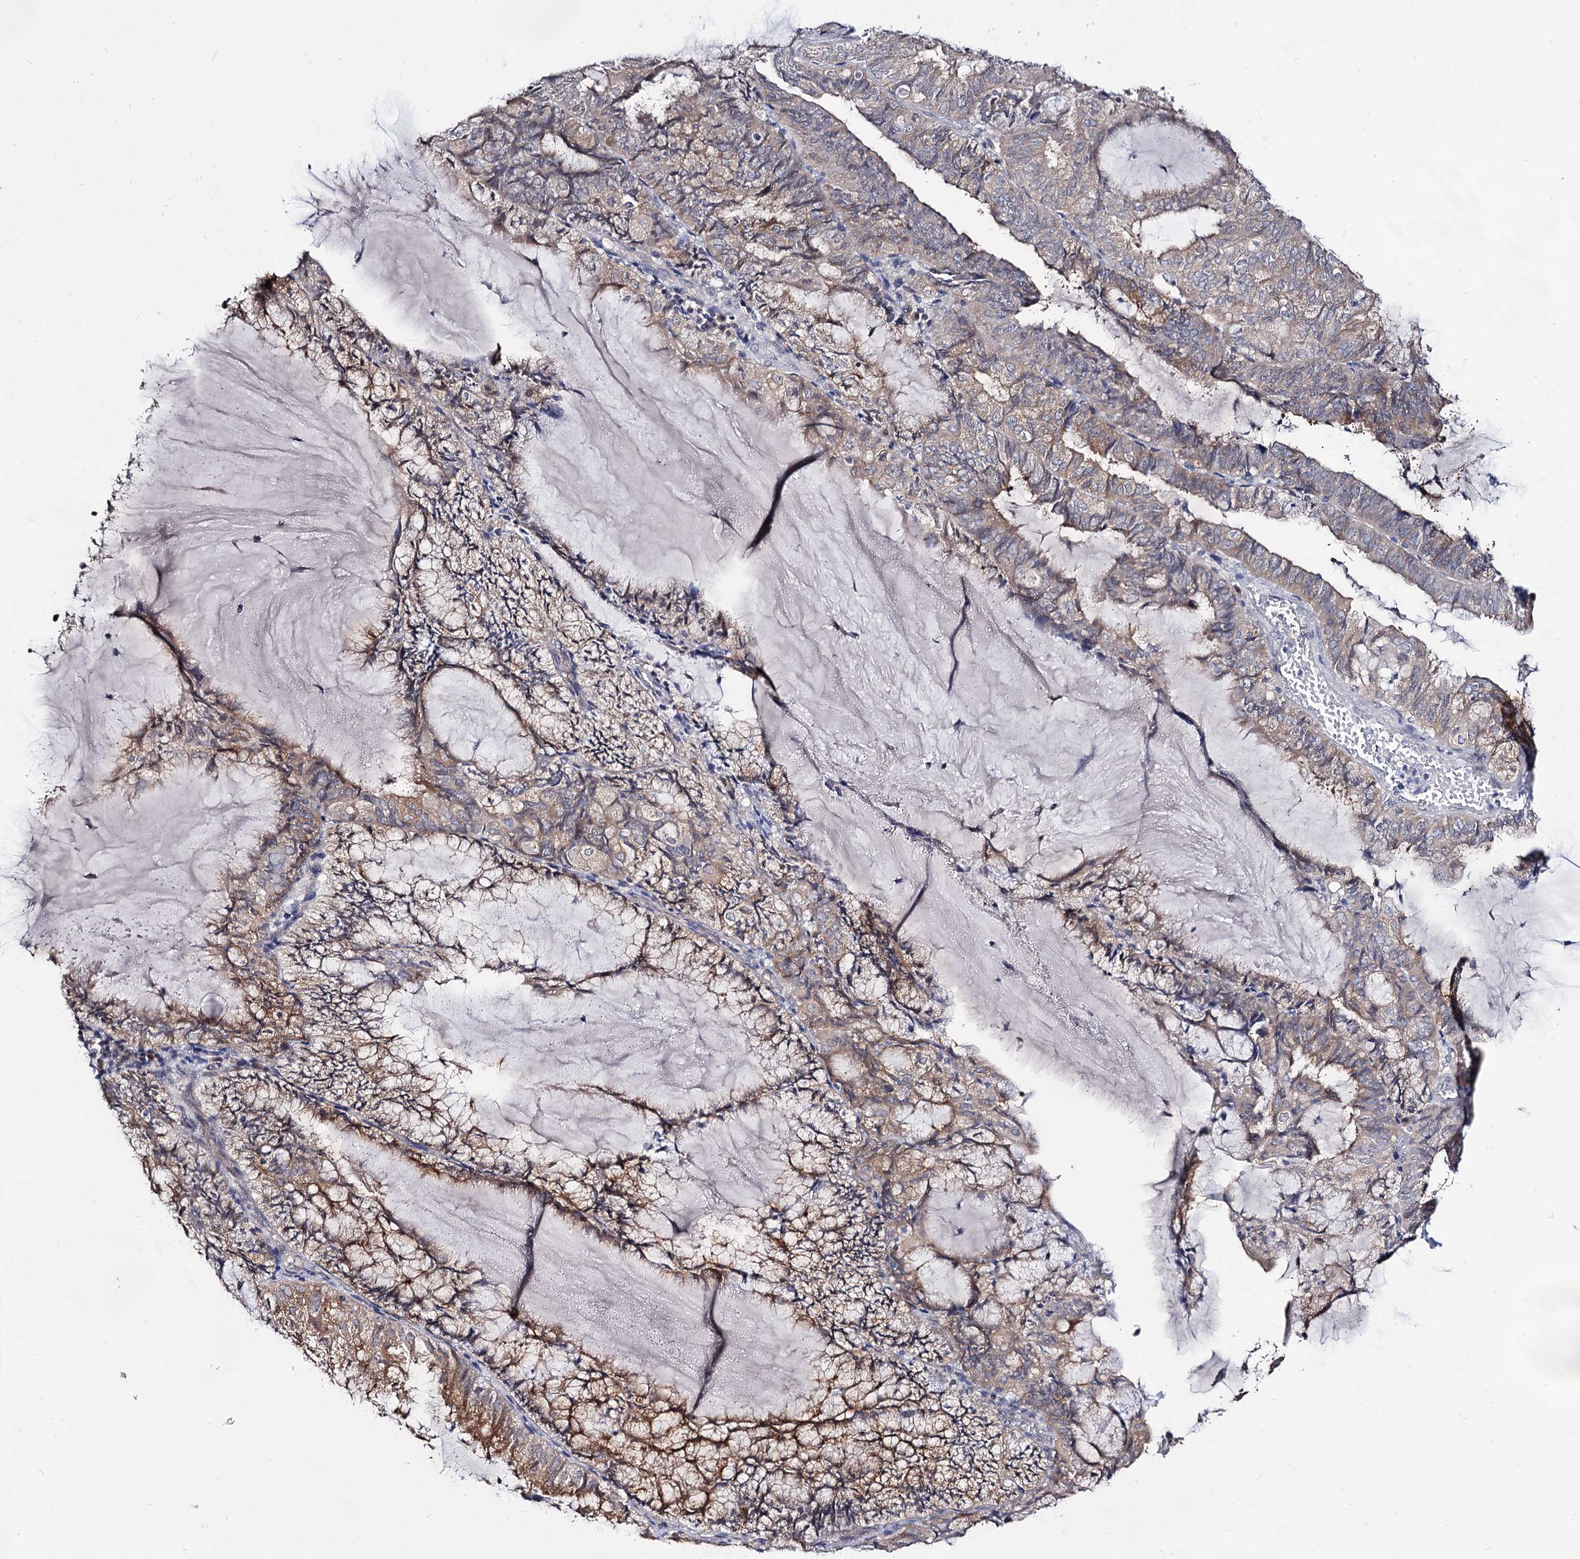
{"staining": {"intensity": "moderate", "quantity": "<25%", "location": "cytoplasmic/membranous"}, "tissue": "endometrial cancer", "cell_type": "Tumor cells", "image_type": "cancer", "snomed": [{"axis": "morphology", "description": "Adenocarcinoma, NOS"}, {"axis": "topography", "description": "Endometrium"}], "caption": "An immunohistochemistry image of tumor tissue is shown. Protein staining in brown highlights moderate cytoplasmic/membranous positivity in endometrial cancer within tumor cells. (Brightfield microscopy of DAB IHC at high magnification).", "gene": "ARFIP2", "patient": {"sex": "female", "age": 81}}